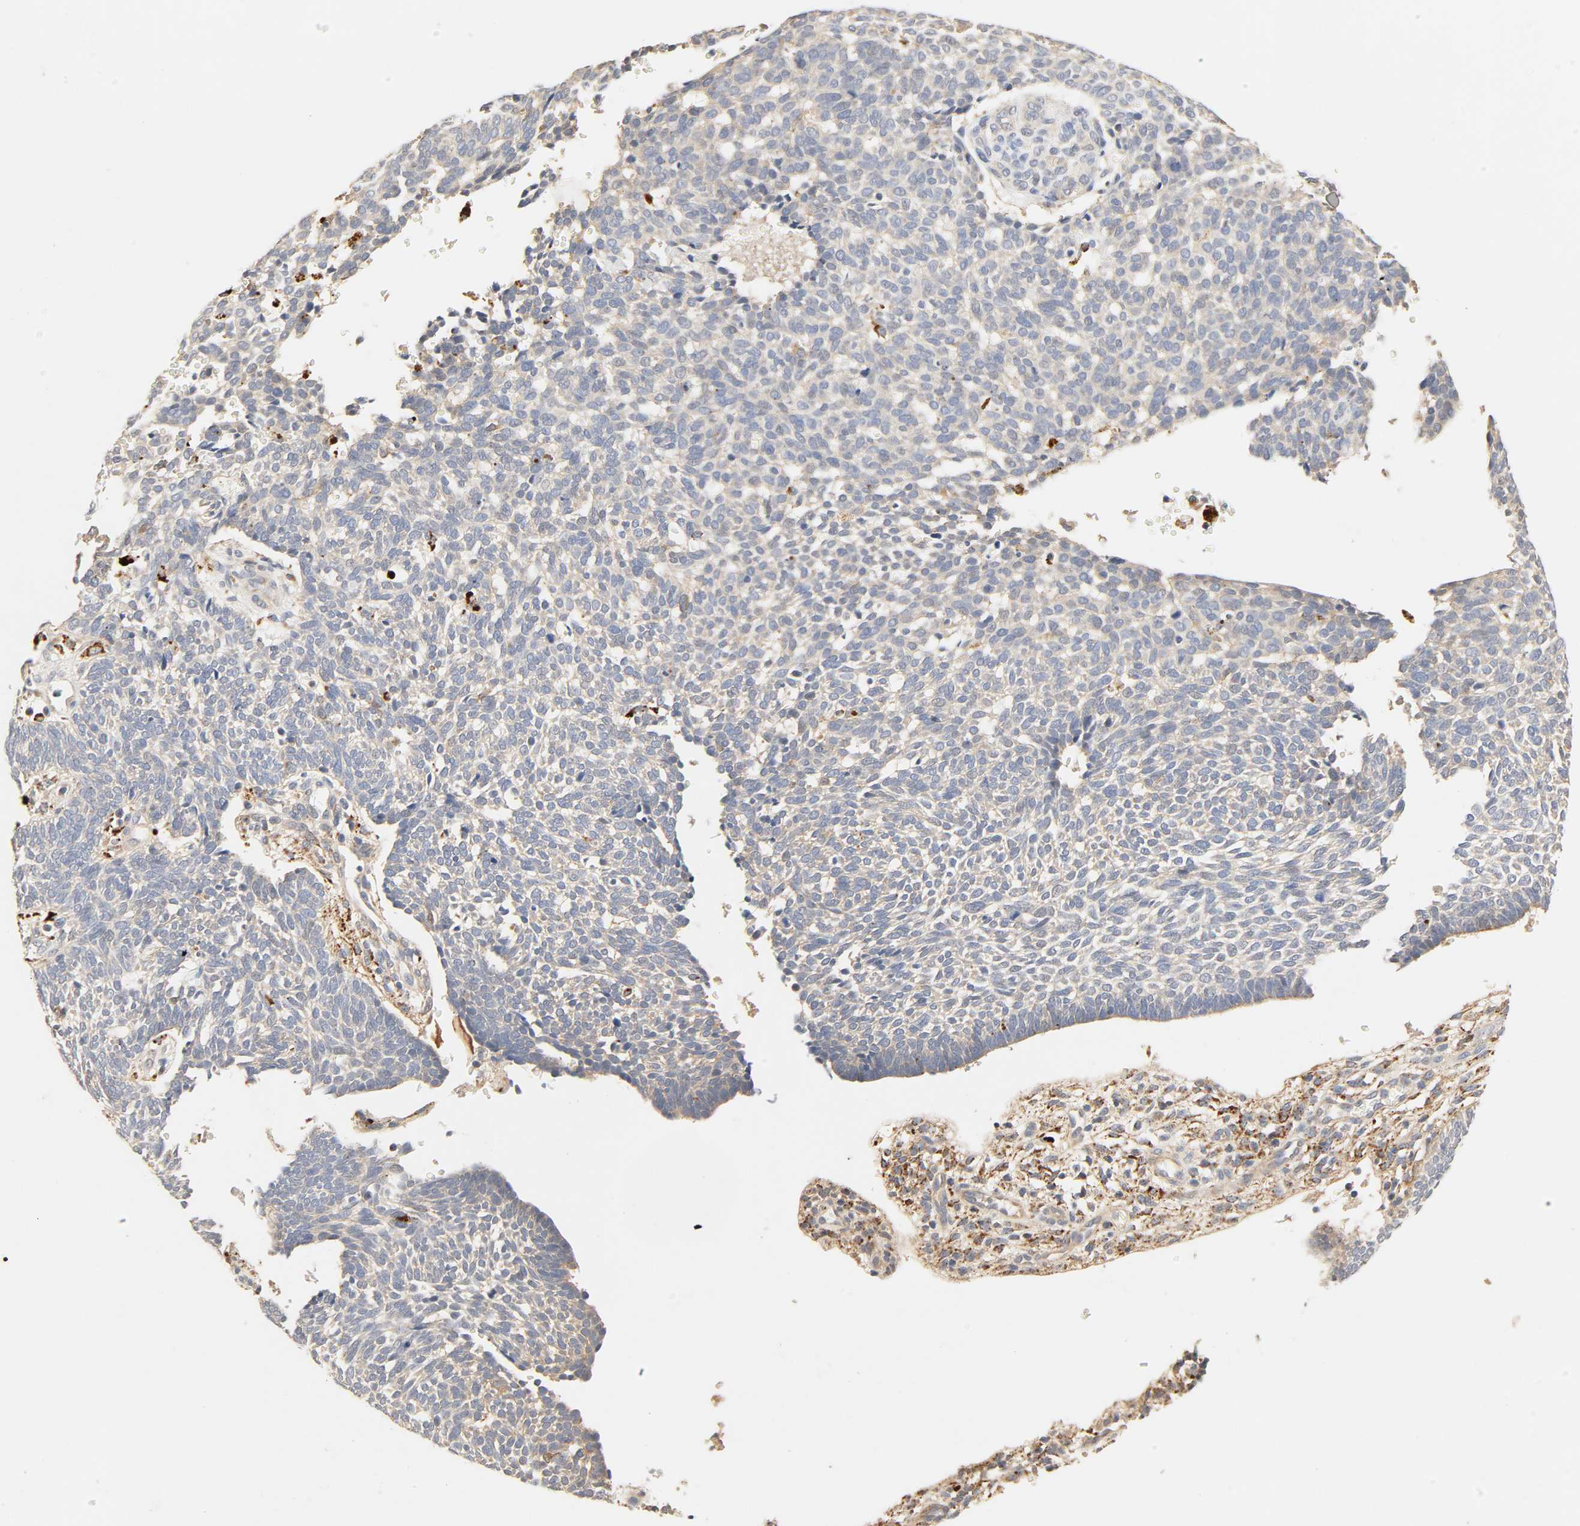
{"staining": {"intensity": "weak", "quantity": ">75%", "location": "cytoplasmic/membranous"}, "tissue": "skin cancer", "cell_type": "Tumor cells", "image_type": "cancer", "snomed": [{"axis": "morphology", "description": "Normal tissue, NOS"}, {"axis": "morphology", "description": "Basal cell carcinoma"}, {"axis": "topography", "description": "Skin"}], "caption": "Tumor cells display weak cytoplasmic/membranous positivity in approximately >75% of cells in skin cancer (basal cell carcinoma). (brown staining indicates protein expression, while blue staining denotes nuclei).", "gene": "MAPK6", "patient": {"sex": "male", "age": 87}}